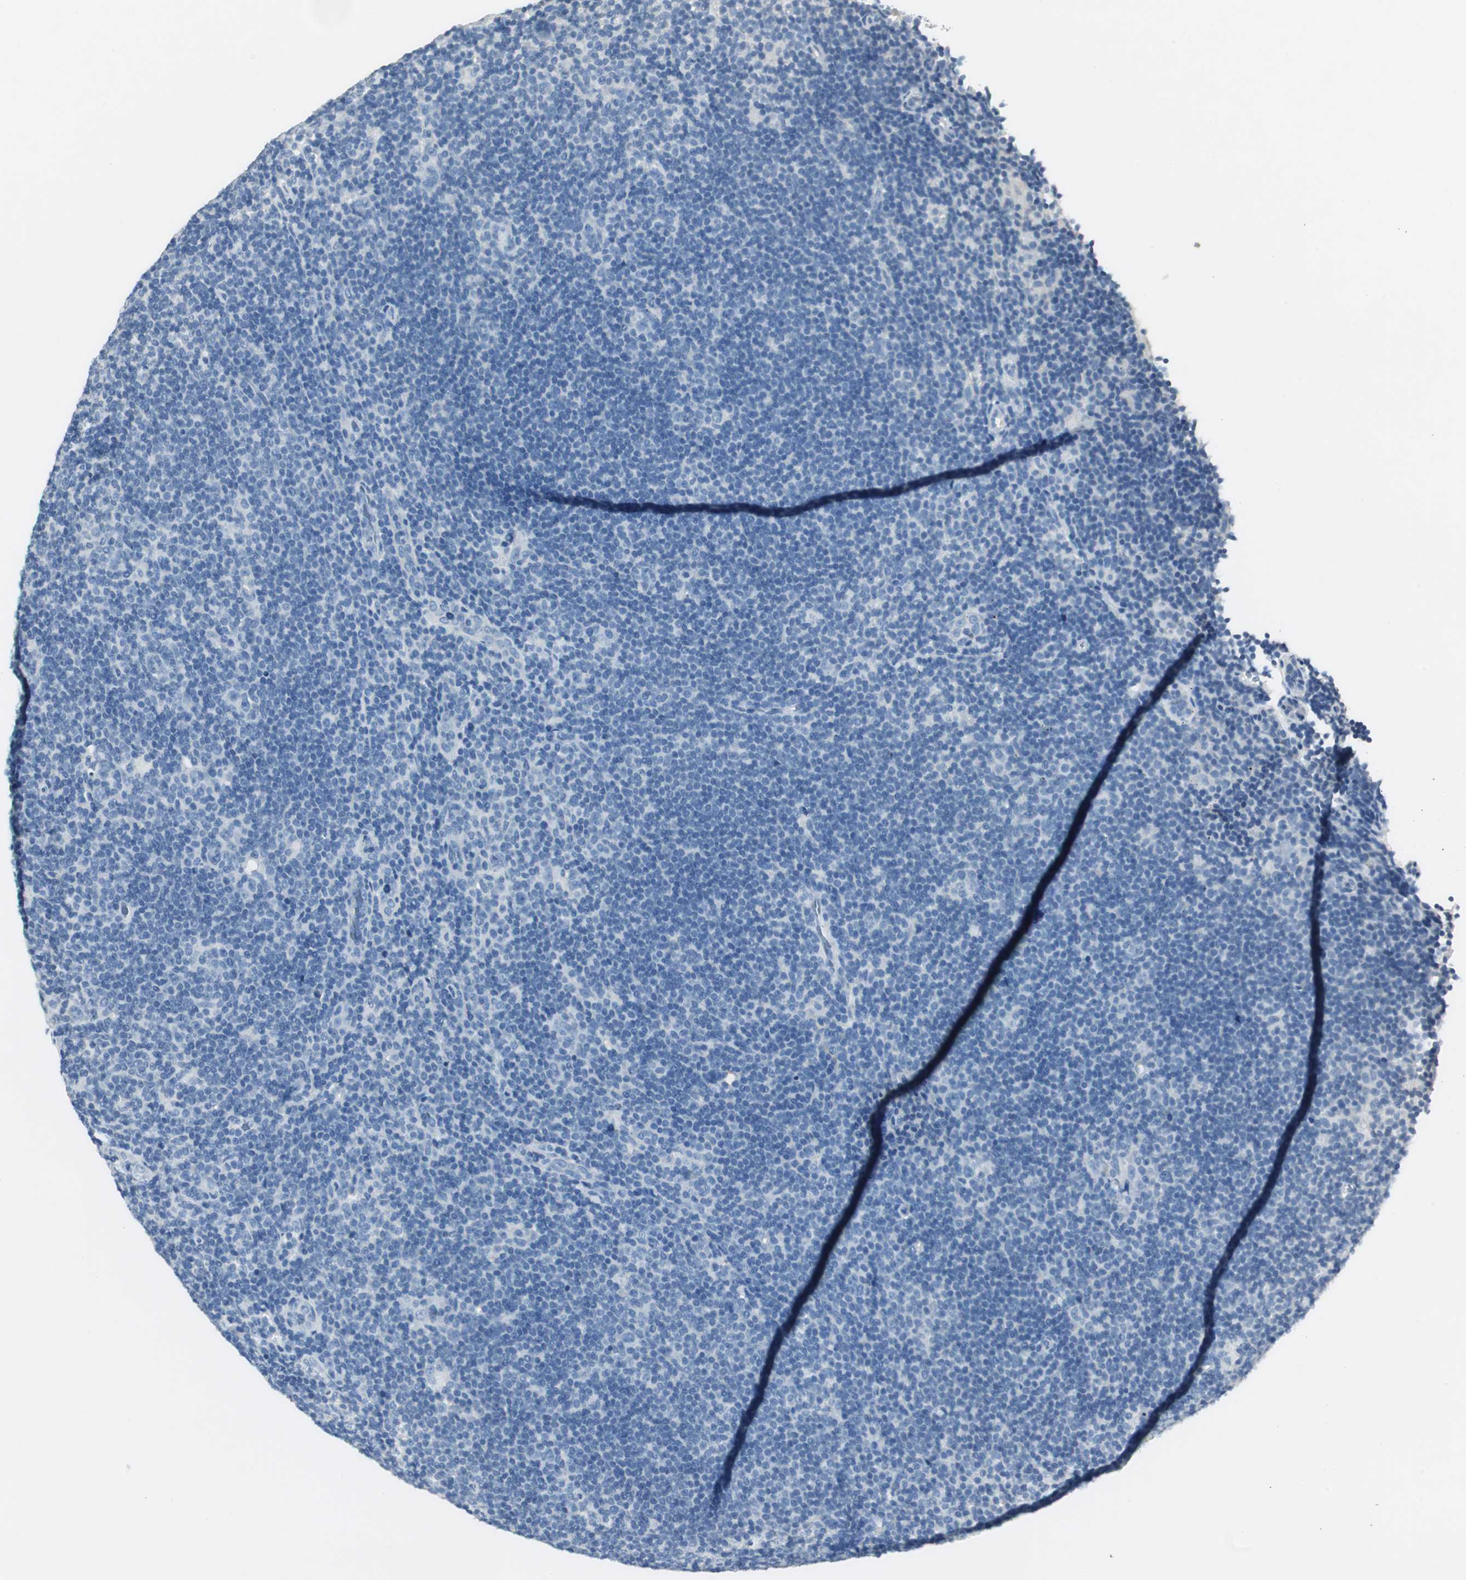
{"staining": {"intensity": "negative", "quantity": "none", "location": "none"}, "tissue": "lymphoma", "cell_type": "Tumor cells", "image_type": "cancer", "snomed": [{"axis": "morphology", "description": "Hodgkin's disease, NOS"}, {"axis": "topography", "description": "Lymph node"}], "caption": "Hodgkin's disease was stained to show a protein in brown. There is no significant positivity in tumor cells.", "gene": "LRP2", "patient": {"sex": "female", "age": 57}}